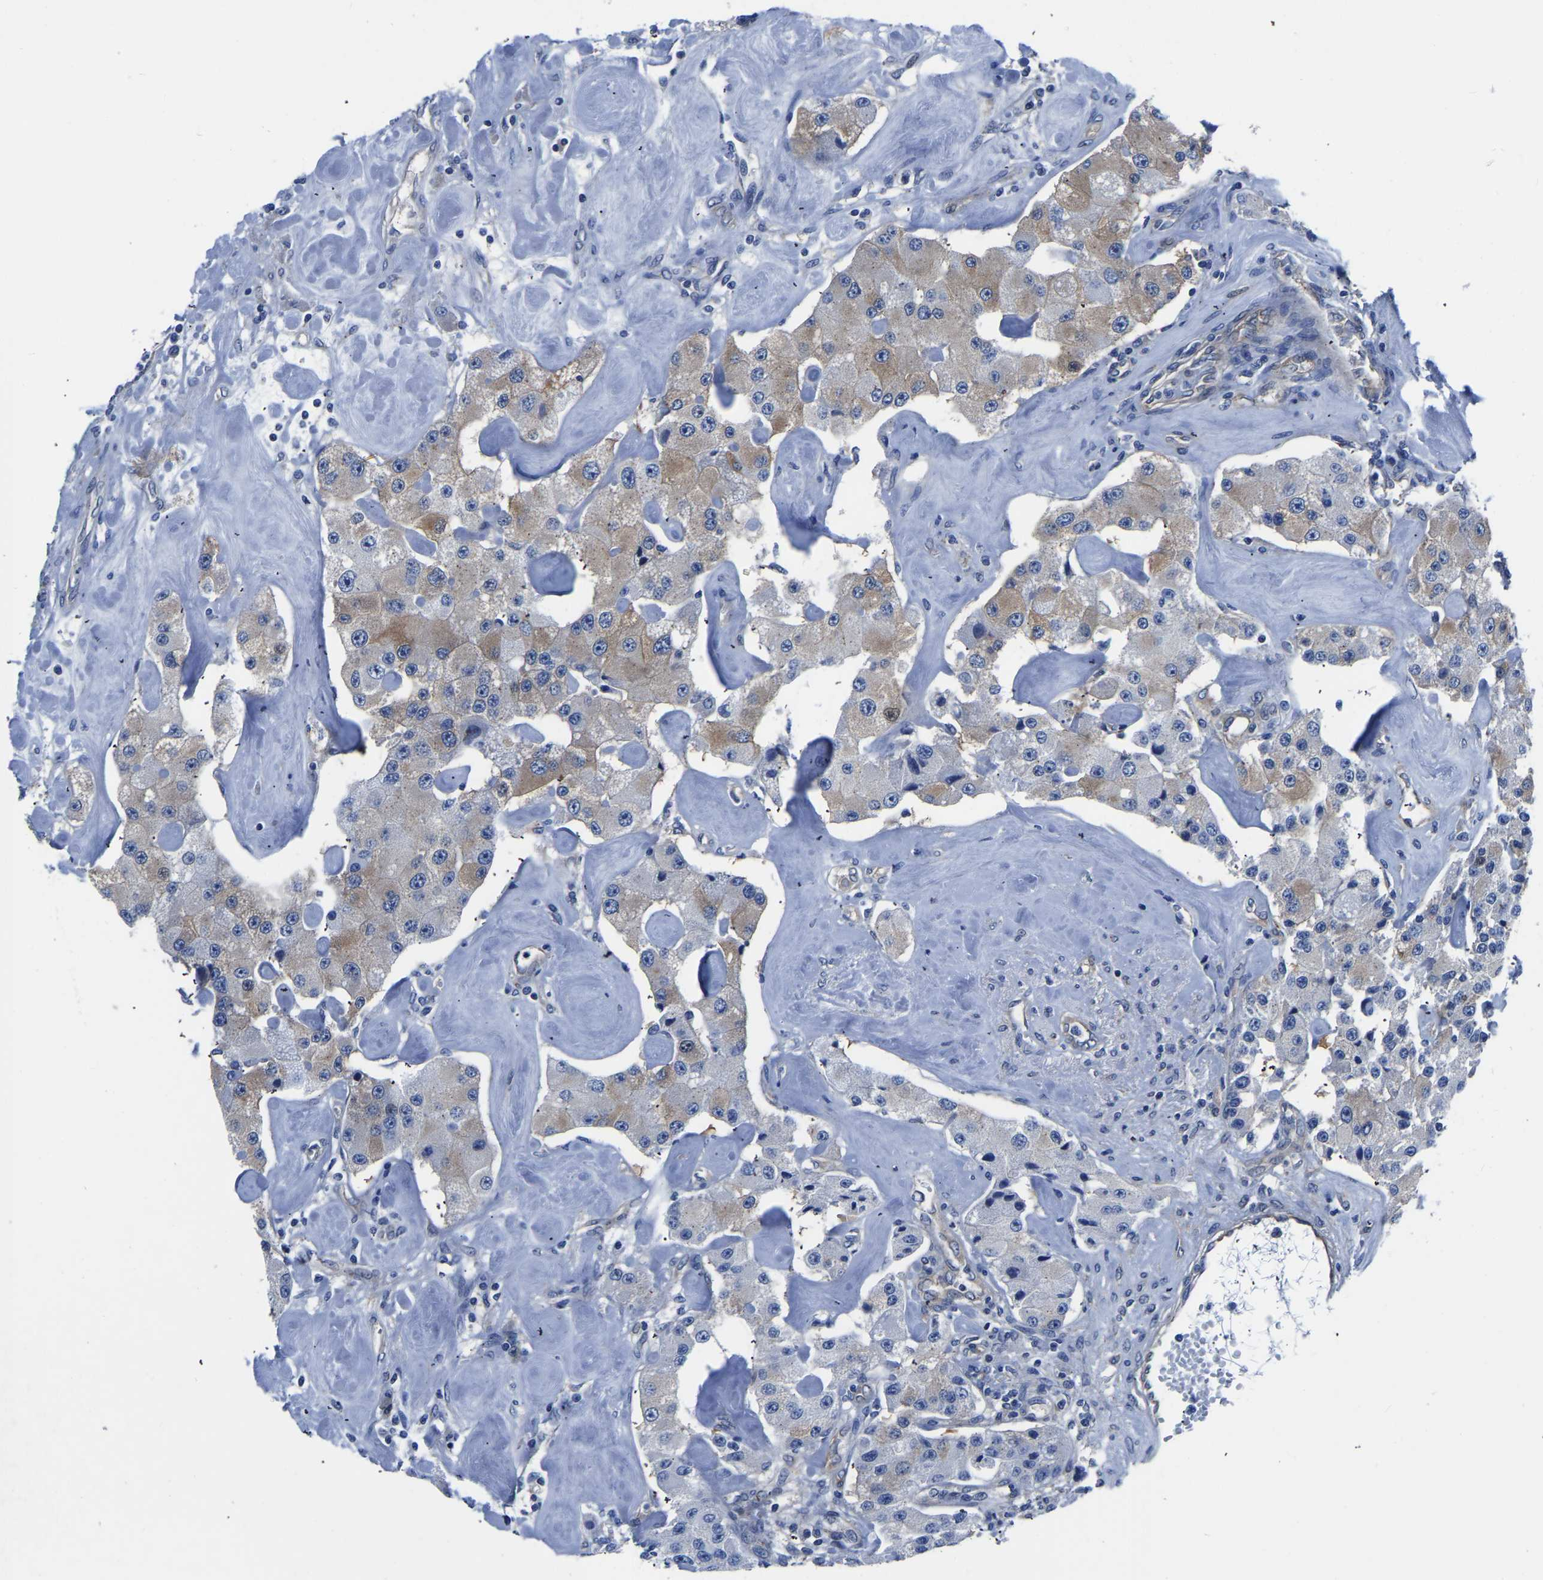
{"staining": {"intensity": "moderate", "quantity": "<25%", "location": "cytoplasmic/membranous"}, "tissue": "carcinoid", "cell_type": "Tumor cells", "image_type": "cancer", "snomed": [{"axis": "morphology", "description": "Carcinoid, malignant, NOS"}, {"axis": "topography", "description": "Pancreas"}], "caption": "Protein expression analysis of human carcinoid (malignant) reveals moderate cytoplasmic/membranous staining in about <25% of tumor cells.", "gene": "TFG", "patient": {"sex": "male", "age": 41}}